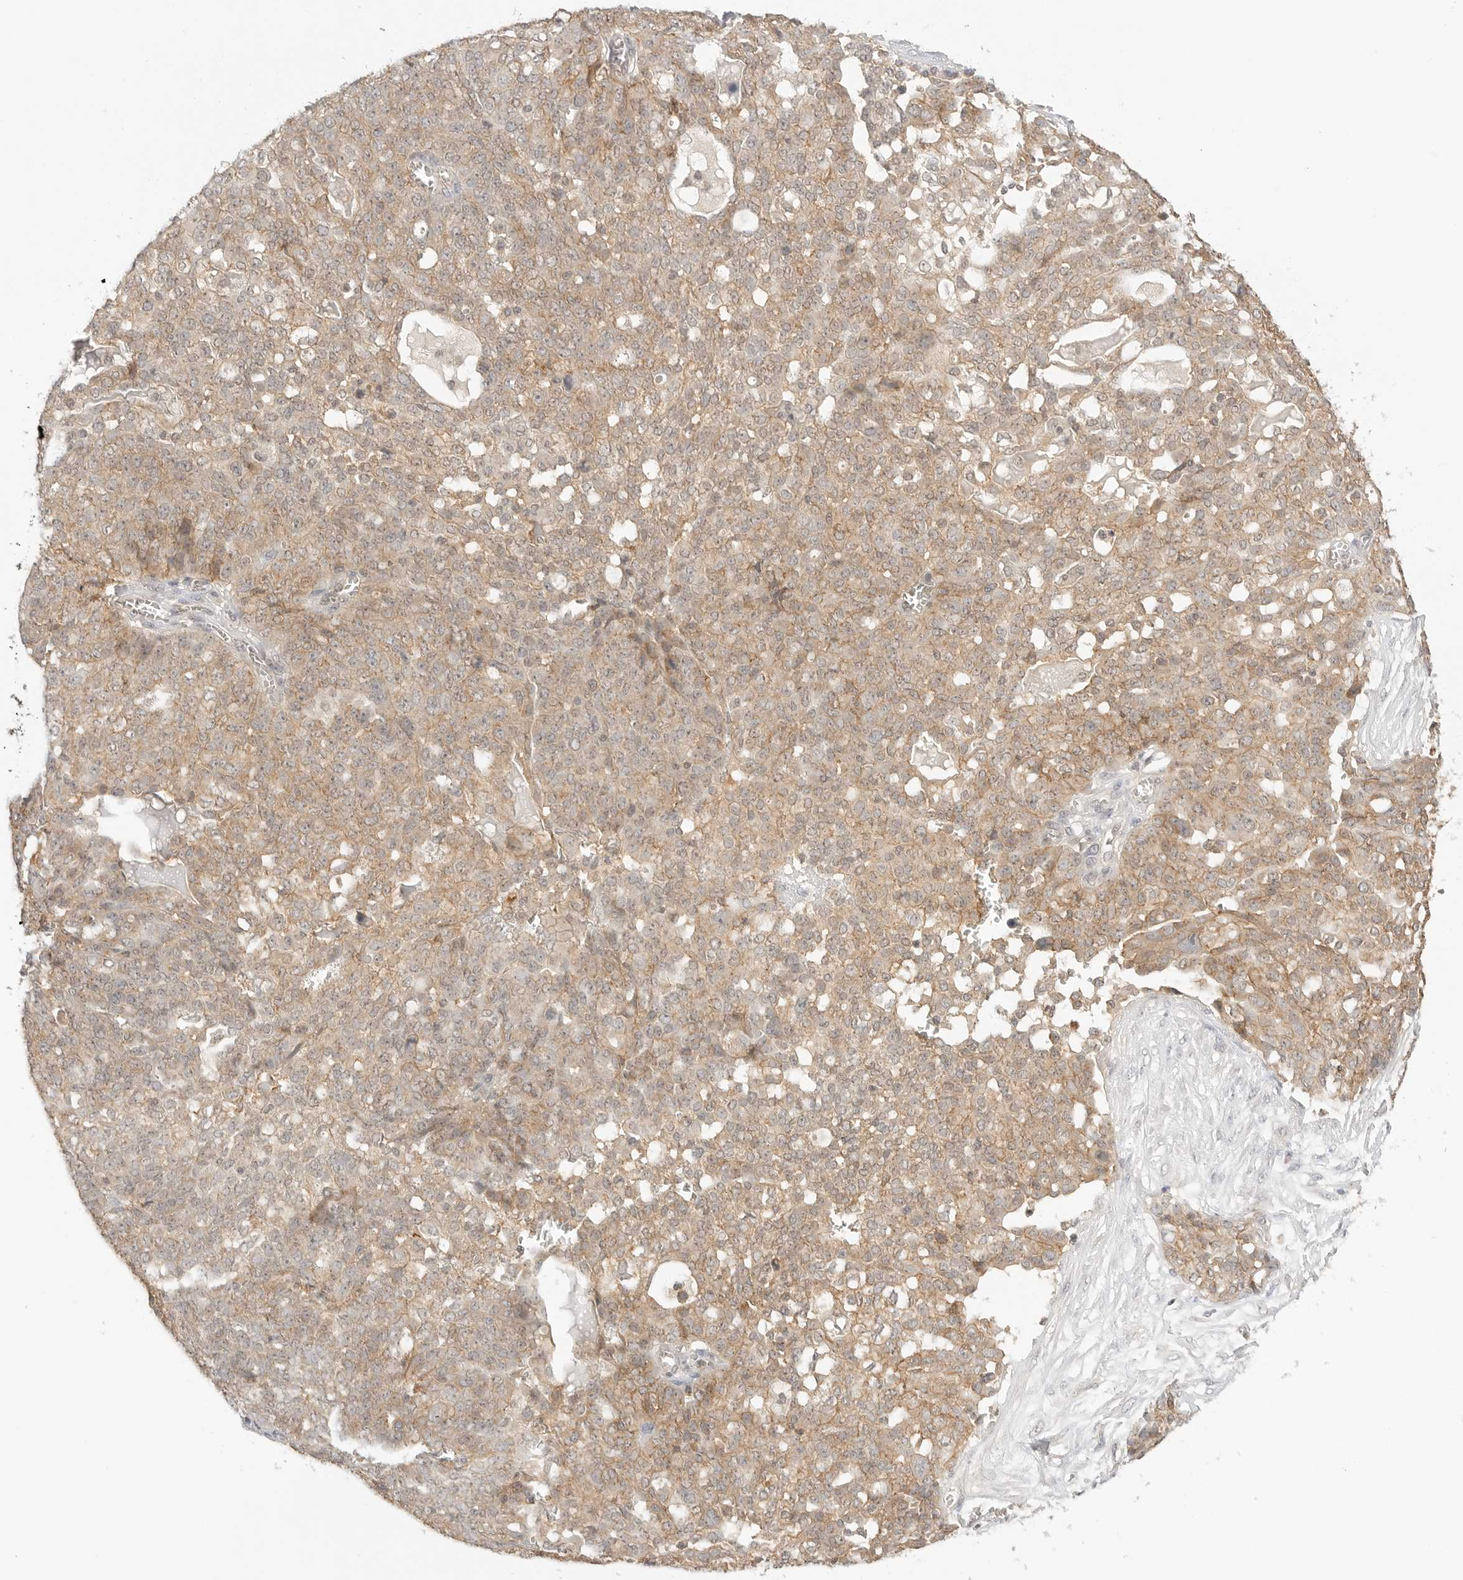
{"staining": {"intensity": "weak", "quantity": ">75%", "location": "cytoplasmic/membranous"}, "tissue": "ovarian cancer", "cell_type": "Tumor cells", "image_type": "cancer", "snomed": [{"axis": "morphology", "description": "Cystadenocarcinoma, serous, NOS"}, {"axis": "topography", "description": "Soft tissue"}, {"axis": "topography", "description": "Ovary"}], "caption": "IHC (DAB) staining of ovarian serous cystadenocarcinoma reveals weak cytoplasmic/membranous protein staining in about >75% of tumor cells. The protein is shown in brown color, while the nuclei are stained blue.", "gene": "EPHA1", "patient": {"sex": "female", "age": 57}}